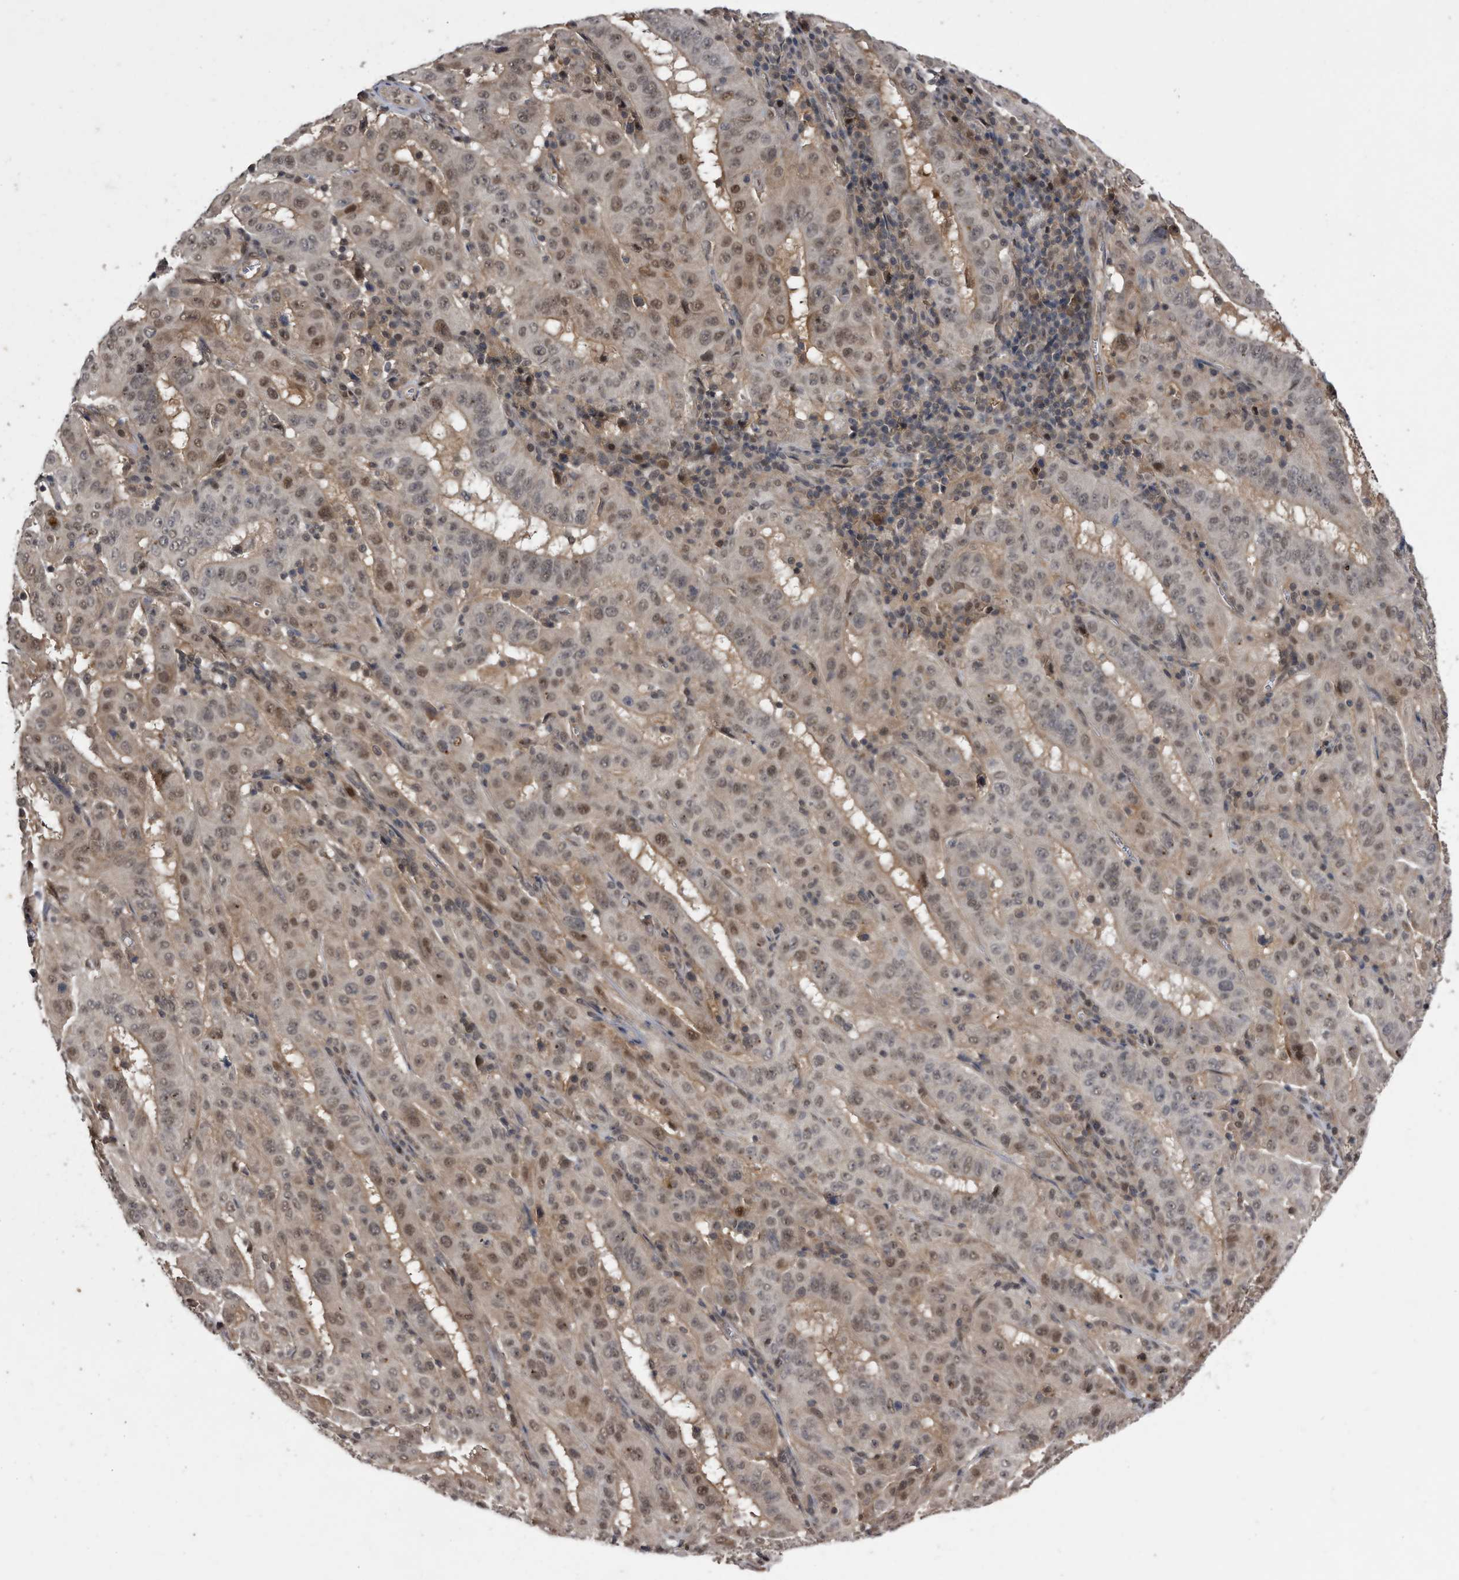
{"staining": {"intensity": "weak", "quantity": "25%-75%", "location": "cytoplasmic/membranous,nuclear"}, "tissue": "pancreatic cancer", "cell_type": "Tumor cells", "image_type": "cancer", "snomed": [{"axis": "morphology", "description": "Adenocarcinoma, NOS"}, {"axis": "topography", "description": "Pancreas"}], "caption": "Weak cytoplasmic/membranous and nuclear protein staining is appreciated in approximately 25%-75% of tumor cells in pancreatic cancer.", "gene": "RAD23B", "patient": {"sex": "male", "age": 63}}